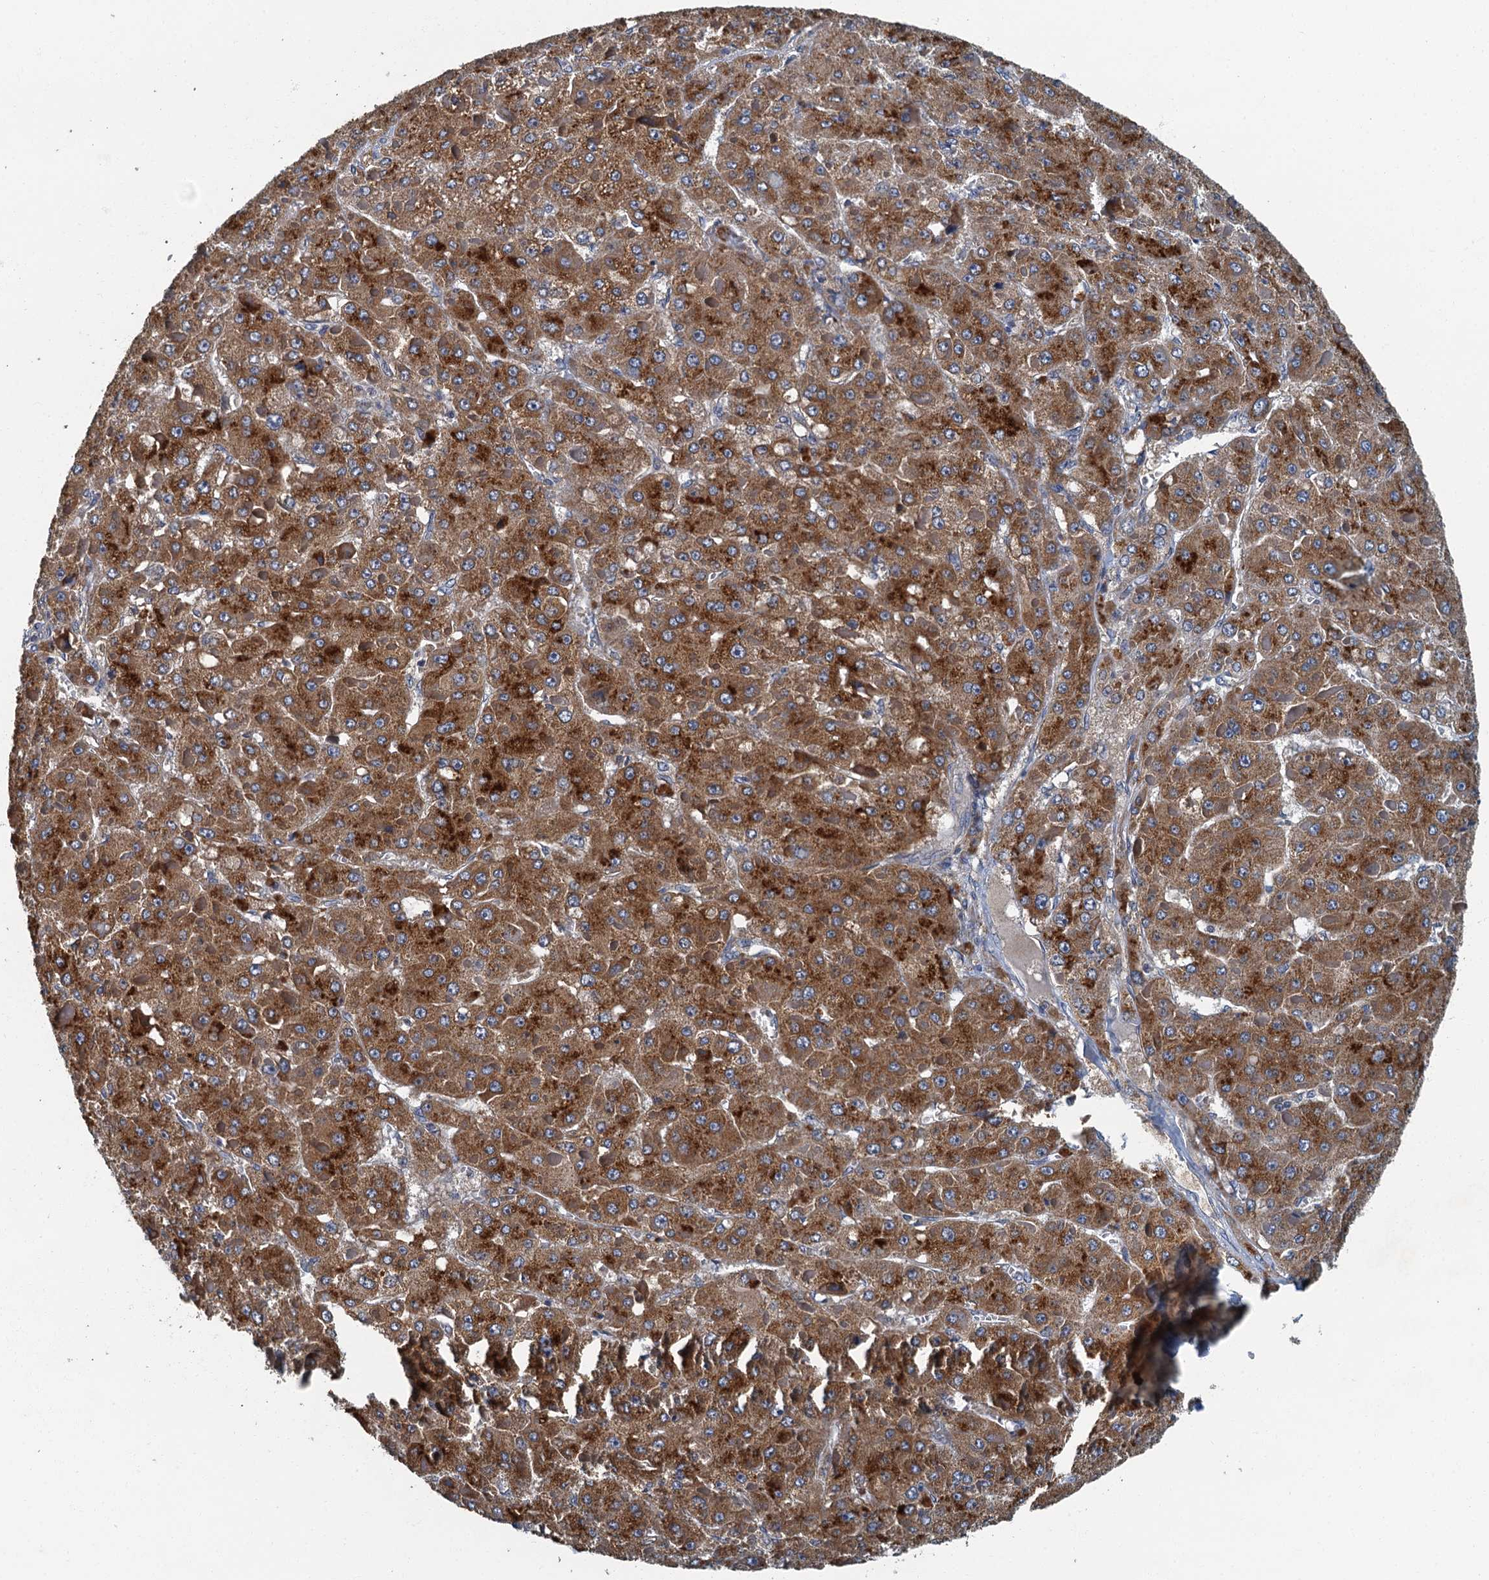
{"staining": {"intensity": "strong", "quantity": ">75%", "location": "cytoplasmic/membranous"}, "tissue": "liver cancer", "cell_type": "Tumor cells", "image_type": "cancer", "snomed": [{"axis": "morphology", "description": "Carcinoma, Hepatocellular, NOS"}, {"axis": "topography", "description": "Liver"}], "caption": "Liver cancer (hepatocellular carcinoma) stained for a protein (brown) shows strong cytoplasmic/membranous positive staining in approximately >75% of tumor cells.", "gene": "DDX49", "patient": {"sex": "female", "age": 73}}